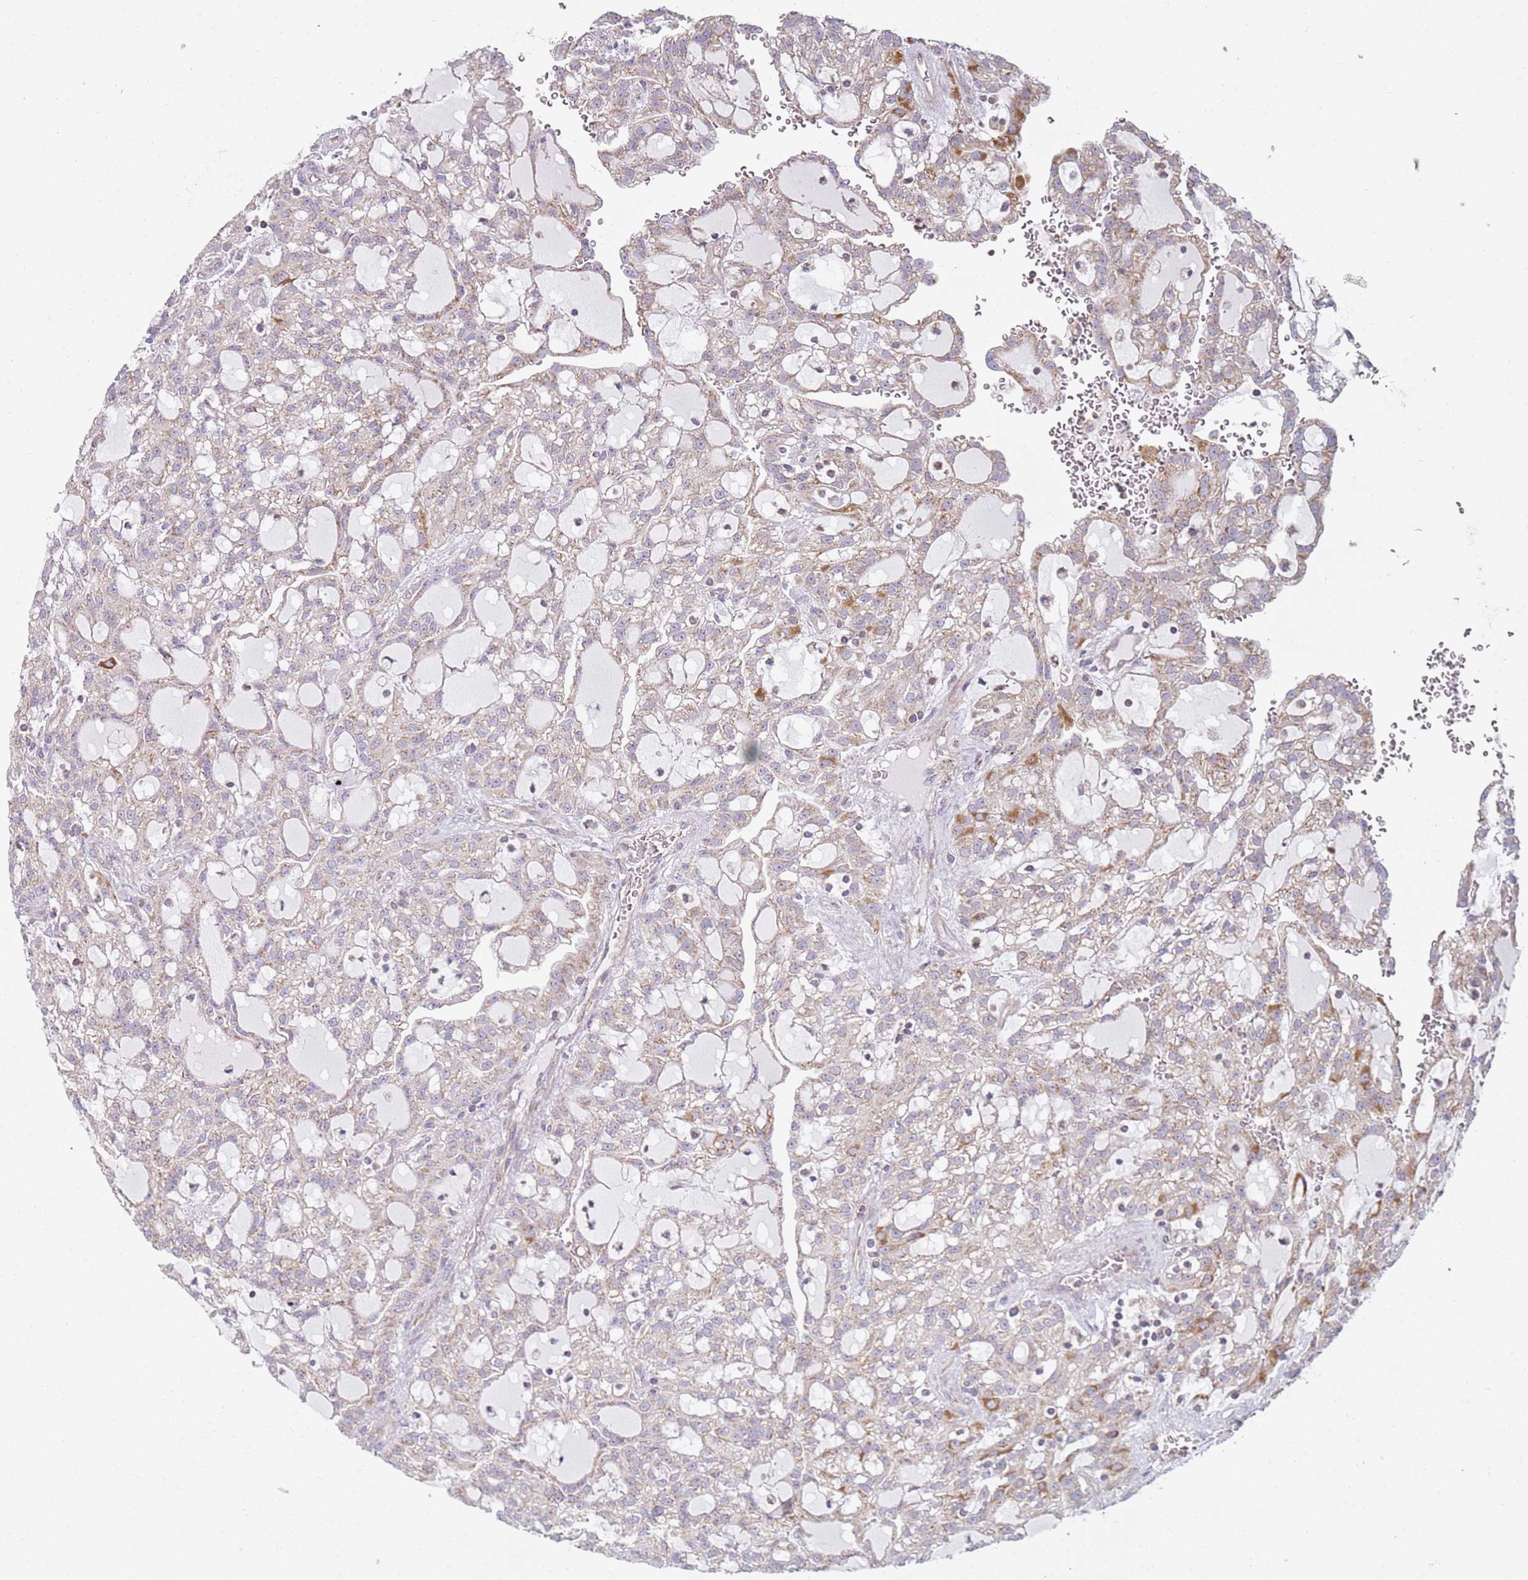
{"staining": {"intensity": "weak", "quantity": "25%-75%", "location": "cytoplasmic/membranous"}, "tissue": "renal cancer", "cell_type": "Tumor cells", "image_type": "cancer", "snomed": [{"axis": "morphology", "description": "Adenocarcinoma, NOS"}, {"axis": "topography", "description": "Kidney"}], "caption": "Immunohistochemistry (DAB (3,3'-diaminobenzidine)) staining of human renal adenocarcinoma exhibits weak cytoplasmic/membranous protein positivity in about 25%-75% of tumor cells. (Brightfield microscopy of DAB IHC at high magnification).", "gene": "GAS8", "patient": {"sex": "male", "age": 63}}